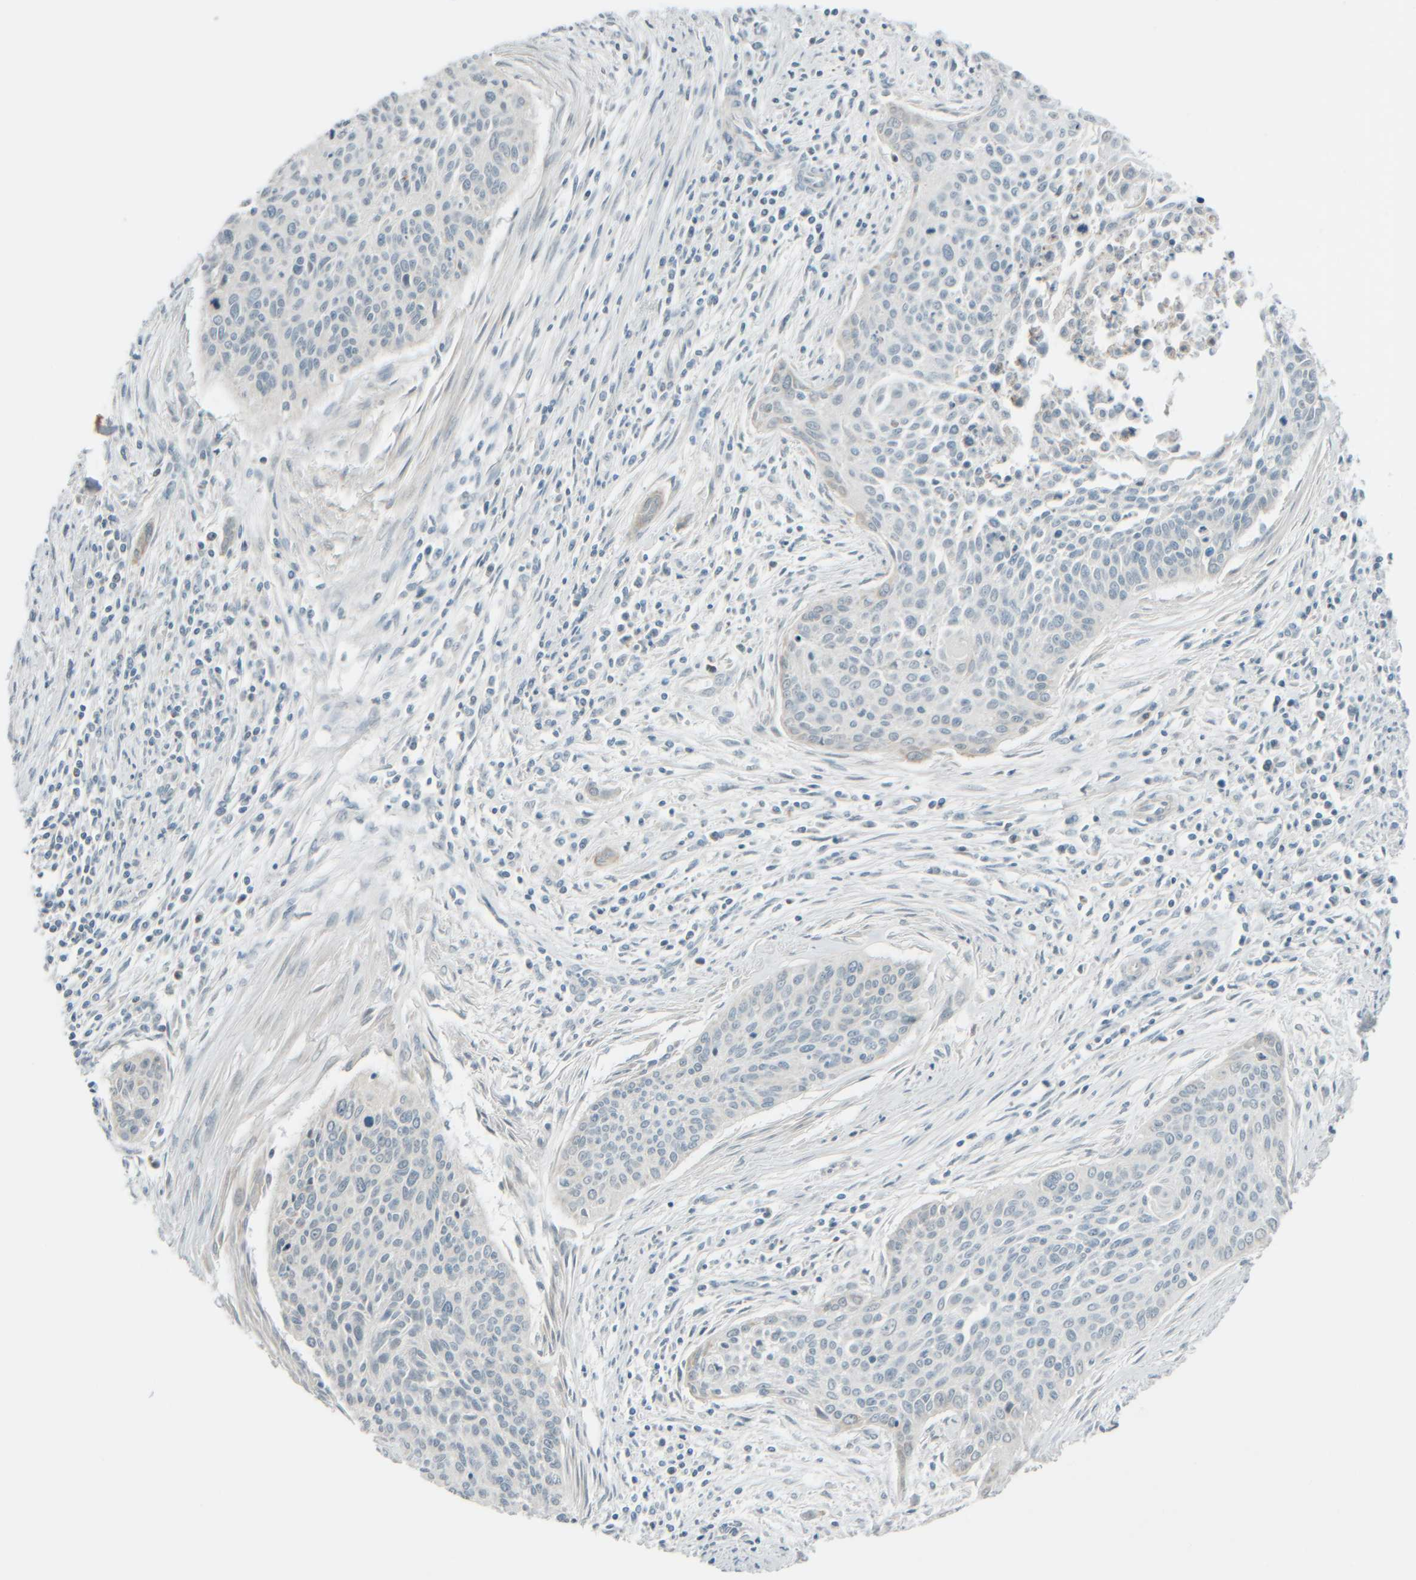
{"staining": {"intensity": "negative", "quantity": "none", "location": "none"}, "tissue": "cervical cancer", "cell_type": "Tumor cells", "image_type": "cancer", "snomed": [{"axis": "morphology", "description": "Squamous cell carcinoma, NOS"}, {"axis": "topography", "description": "Cervix"}], "caption": "DAB (3,3'-diaminobenzidine) immunohistochemical staining of human cervical cancer (squamous cell carcinoma) exhibits no significant expression in tumor cells.", "gene": "PTGES3L-AARSD1", "patient": {"sex": "female", "age": 55}}